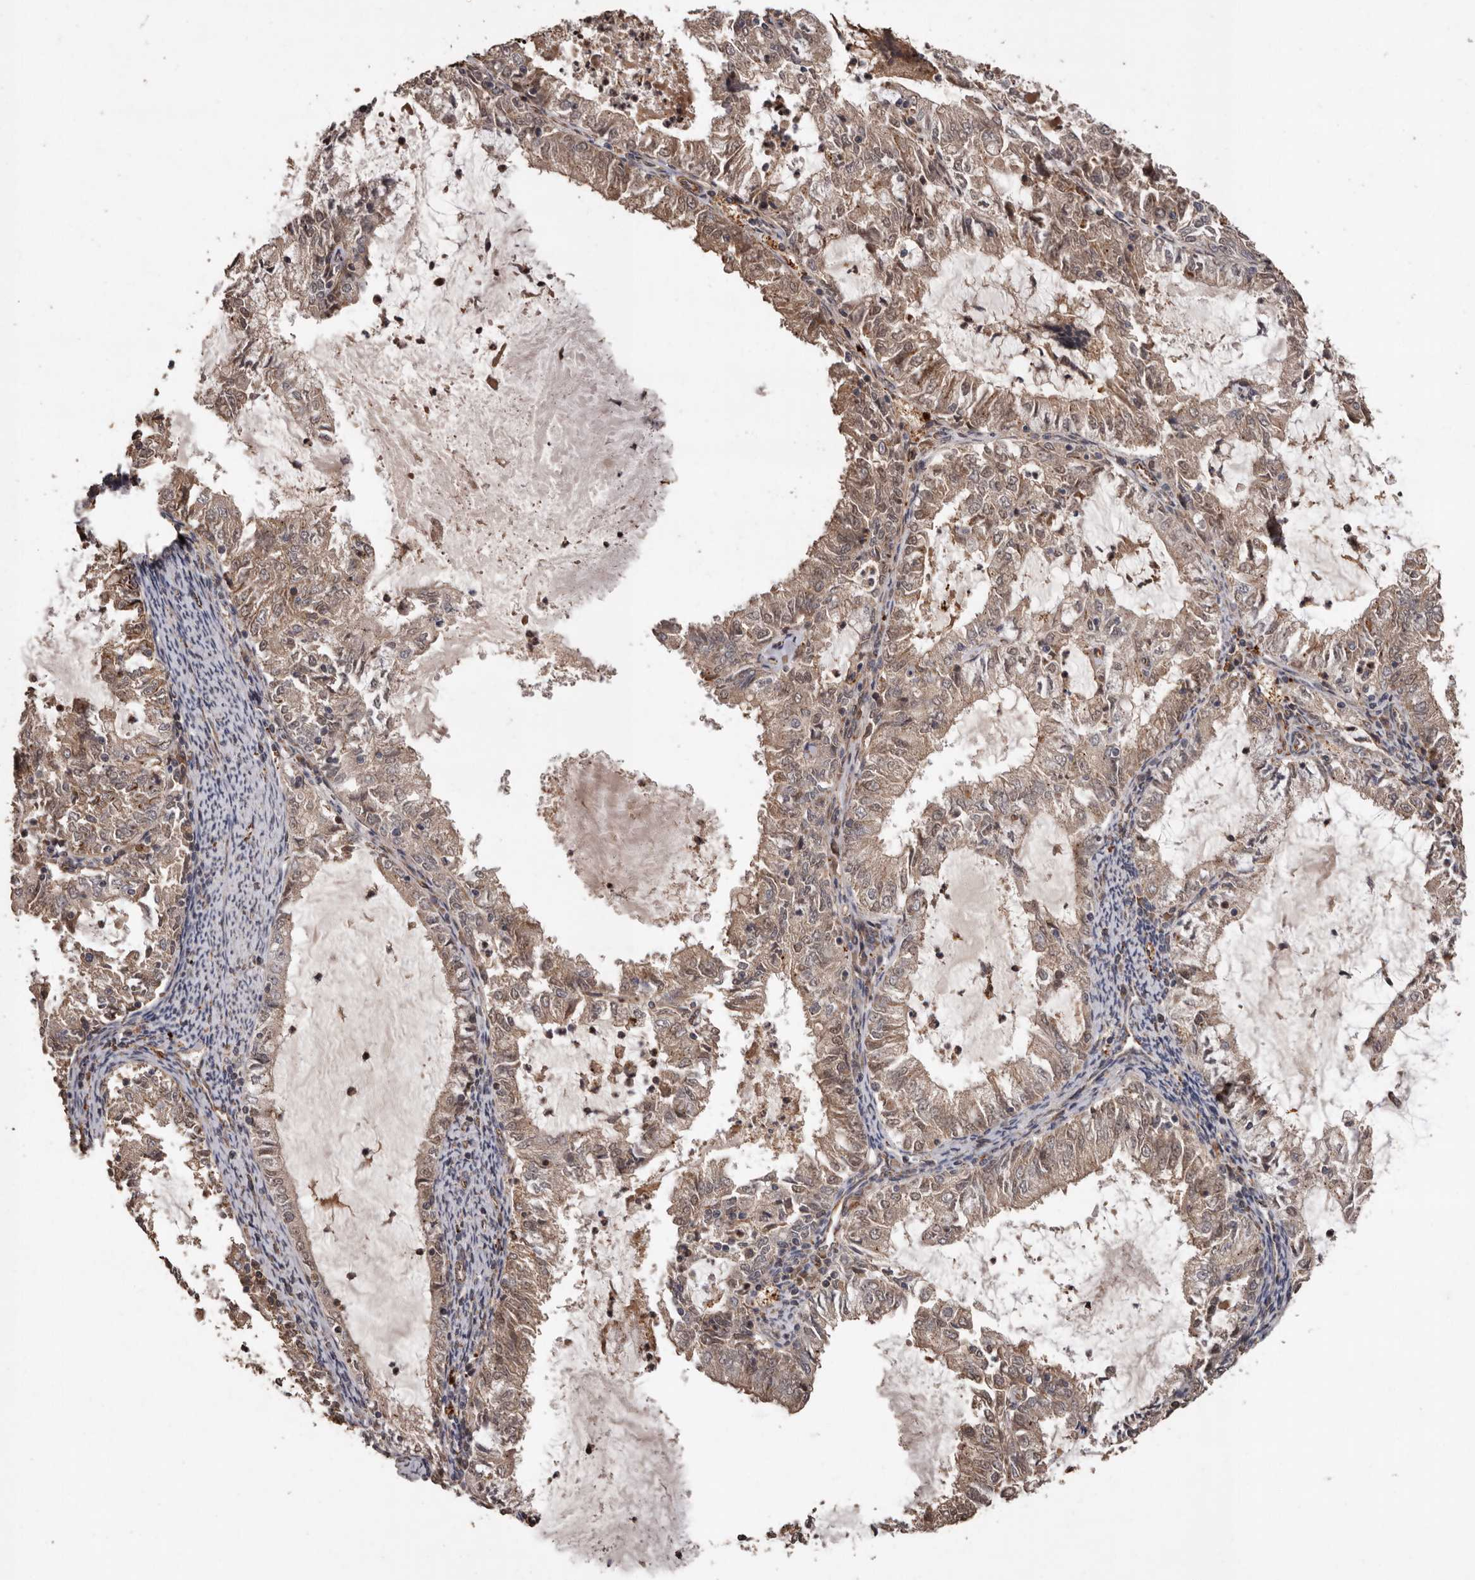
{"staining": {"intensity": "moderate", "quantity": ">75%", "location": "cytoplasmic/membranous,nuclear"}, "tissue": "endometrial cancer", "cell_type": "Tumor cells", "image_type": "cancer", "snomed": [{"axis": "morphology", "description": "Adenocarcinoma, NOS"}, {"axis": "topography", "description": "Endometrium"}], "caption": "Immunohistochemistry (IHC) of human endometrial adenocarcinoma reveals medium levels of moderate cytoplasmic/membranous and nuclear positivity in about >75% of tumor cells.", "gene": "BRAT1", "patient": {"sex": "female", "age": 57}}